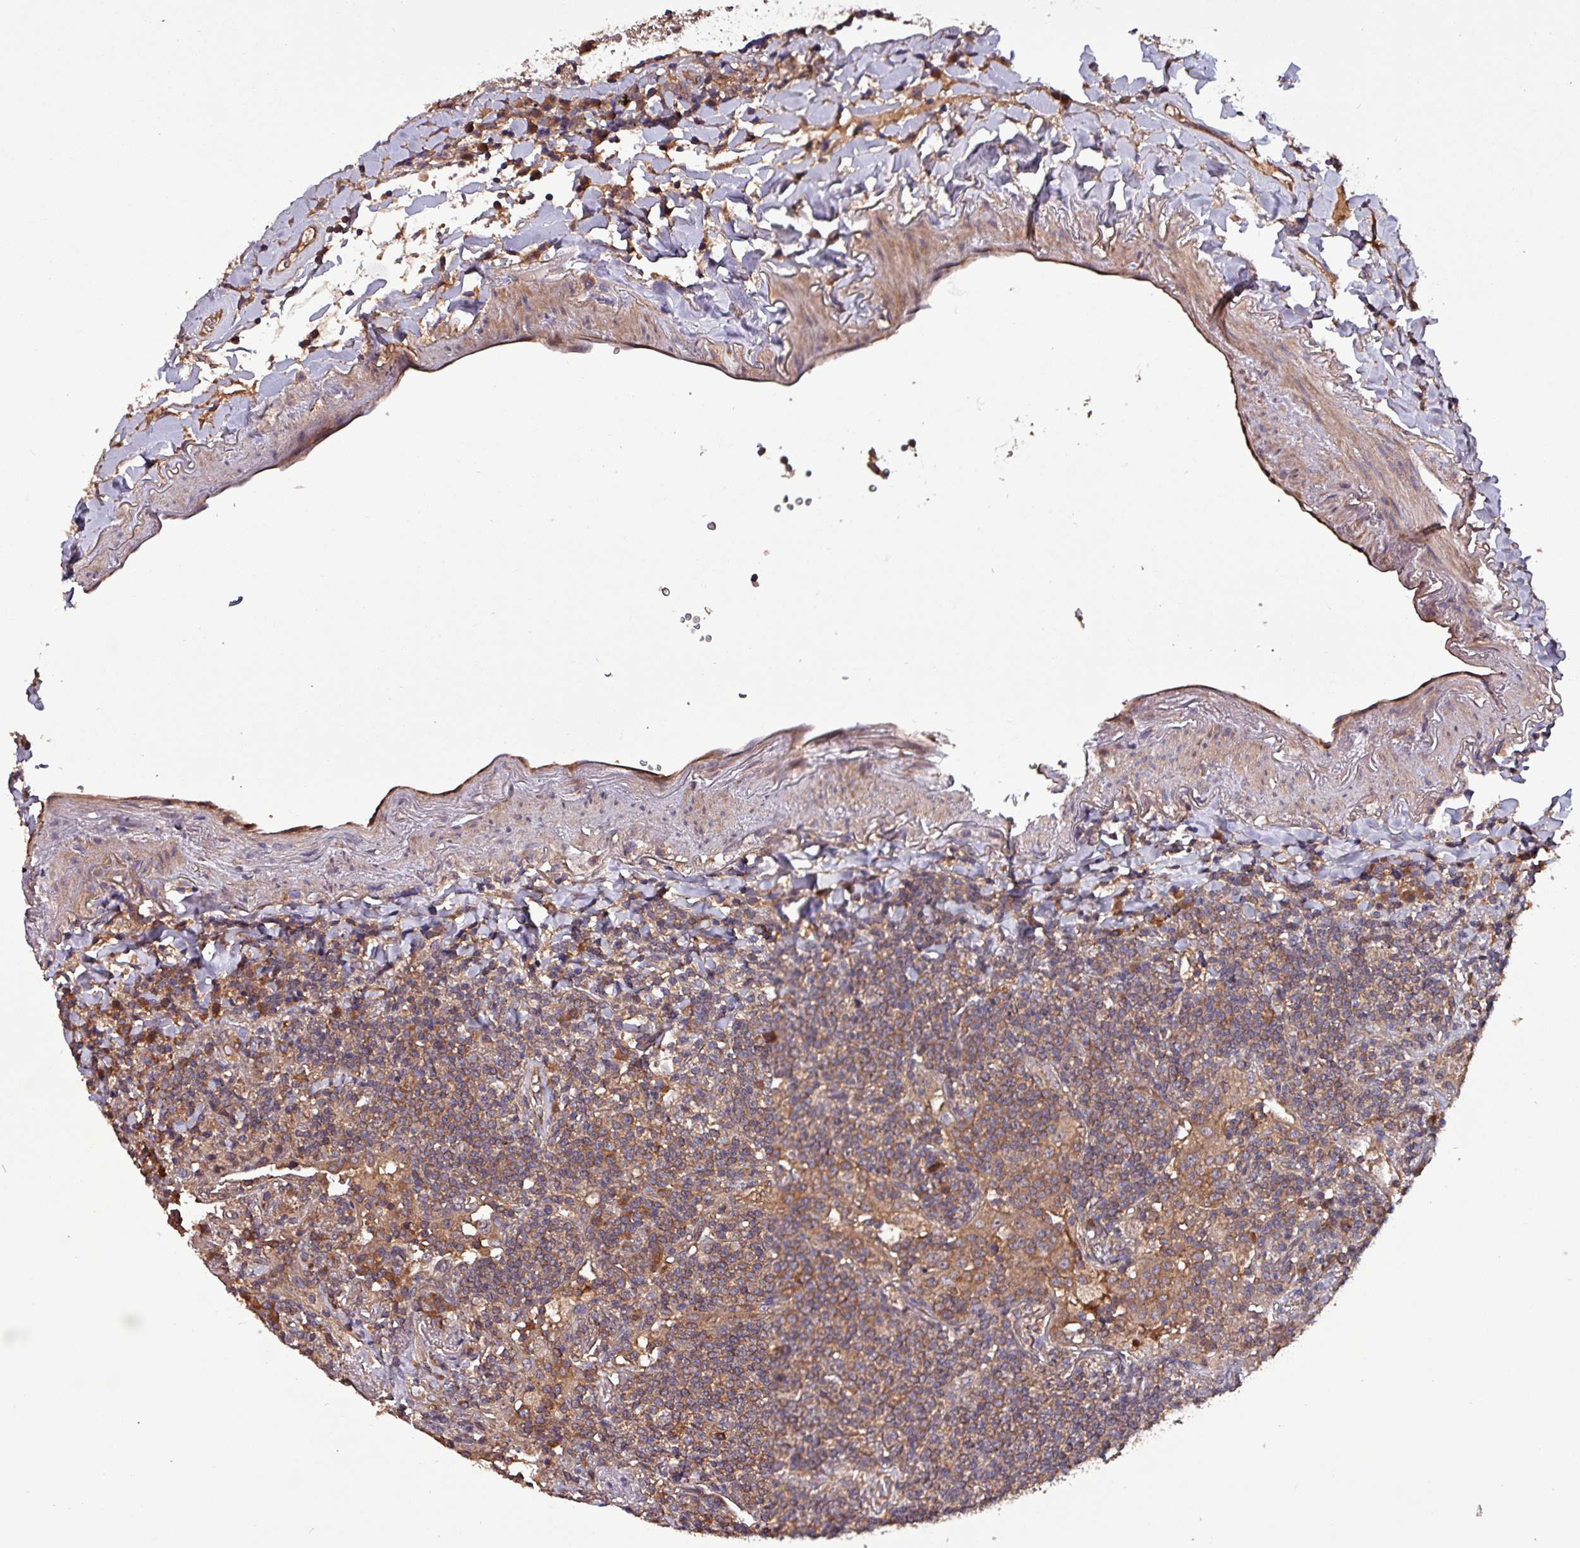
{"staining": {"intensity": "moderate", "quantity": ">75%", "location": "cytoplasmic/membranous"}, "tissue": "lymphoma", "cell_type": "Tumor cells", "image_type": "cancer", "snomed": [{"axis": "morphology", "description": "Malignant lymphoma, non-Hodgkin's type, Low grade"}, {"axis": "topography", "description": "Lung"}], "caption": "Human lymphoma stained with a brown dye exhibits moderate cytoplasmic/membranous positive staining in about >75% of tumor cells.", "gene": "PAFAH1B2", "patient": {"sex": "female", "age": 71}}